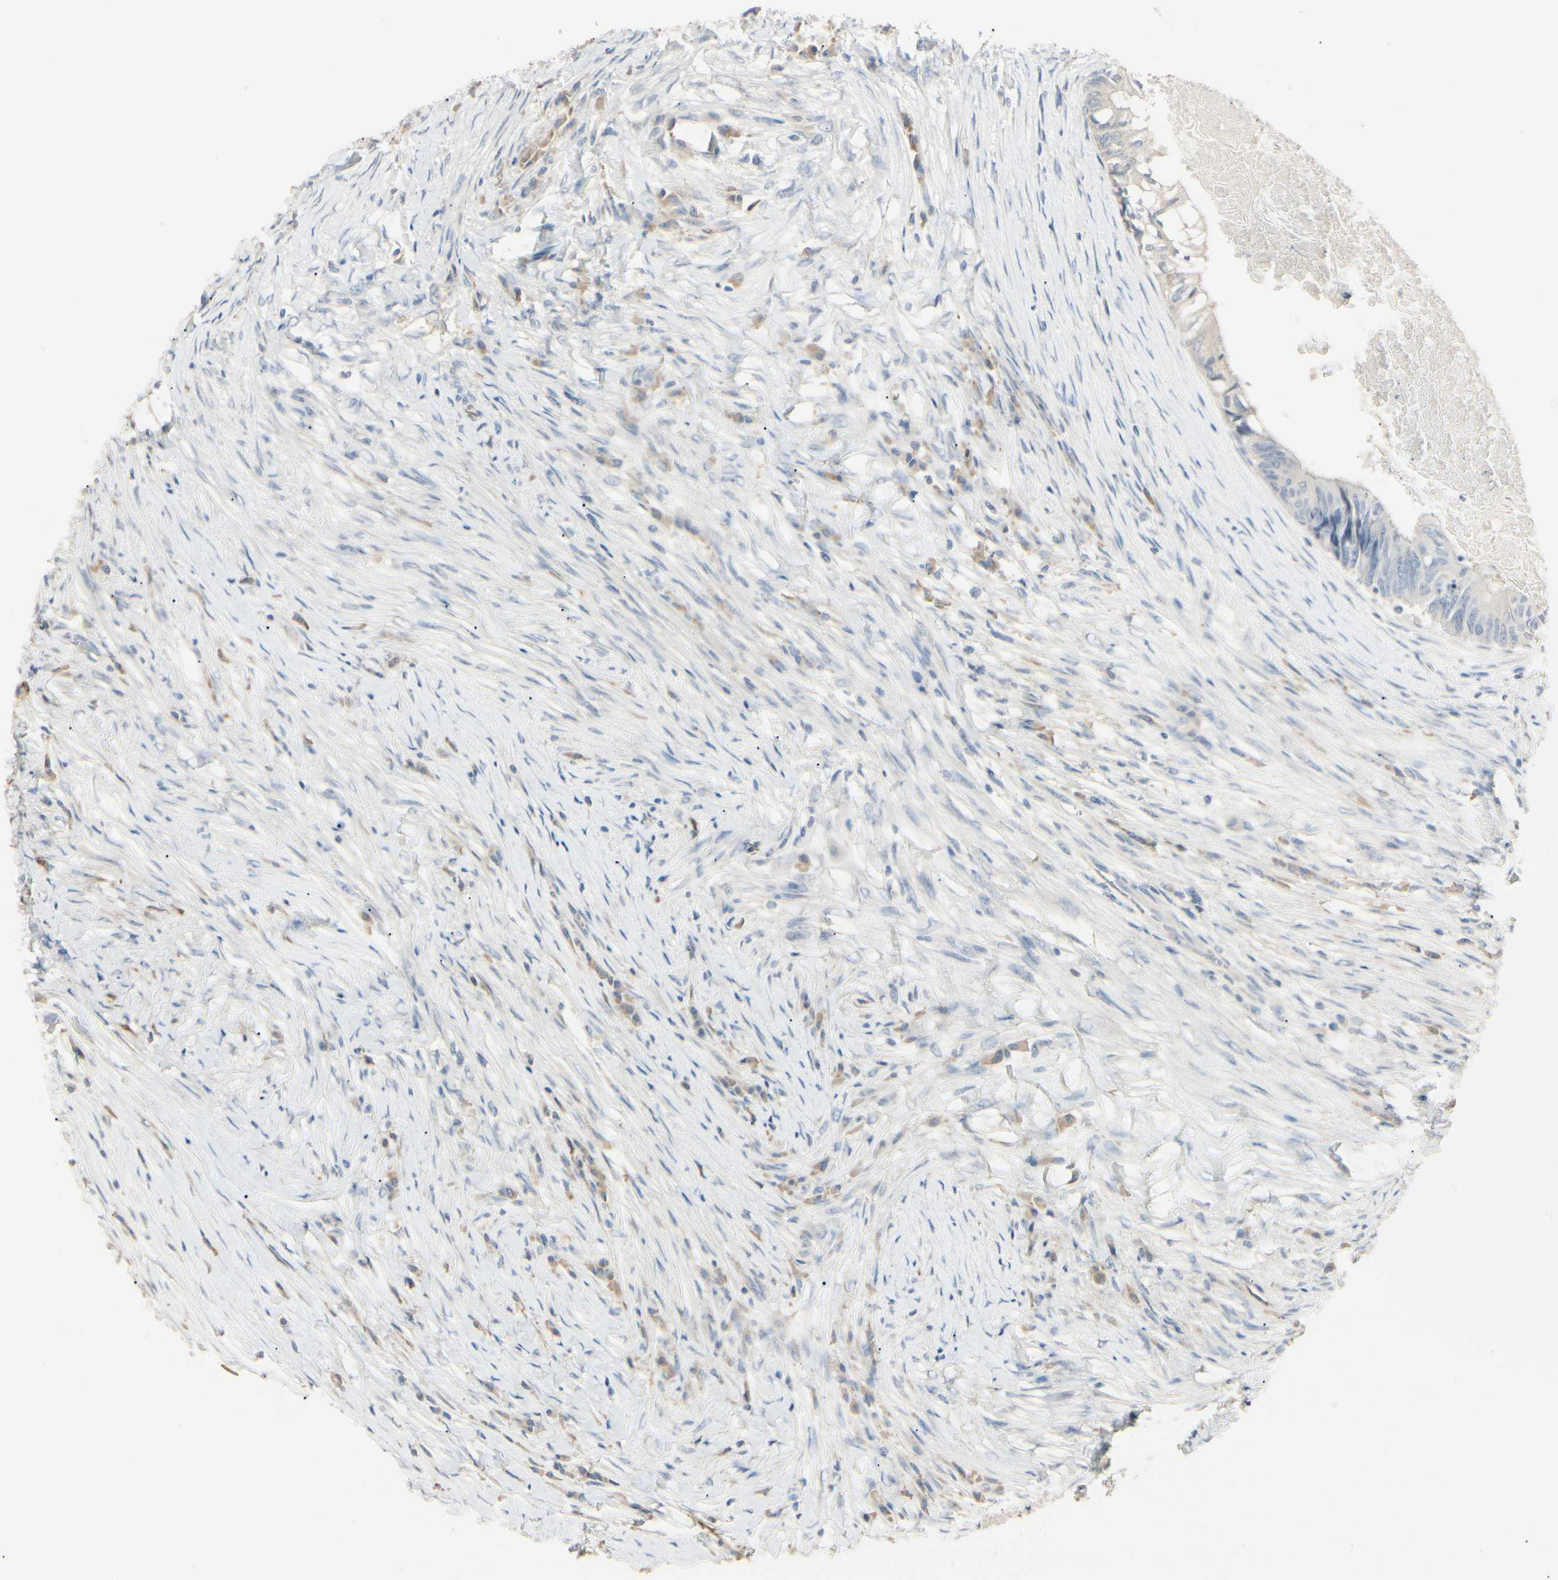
{"staining": {"intensity": "negative", "quantity": "none", "location": "none"}, "tissue": "colorectal cancer", "cell_type": "Tumor cells", "image_type": "cancer", "snomed": [{"axis": "morphology", "description": "Adenocarcinoma, NOS"}, {"axis": "topography", "description": "Rectum"}], "caption": "Tumor cells show no significant protein staining in adenocarcinoma (colorectal).", "gene": "GNE", "patient": {"sex": "male", "age": 63}}